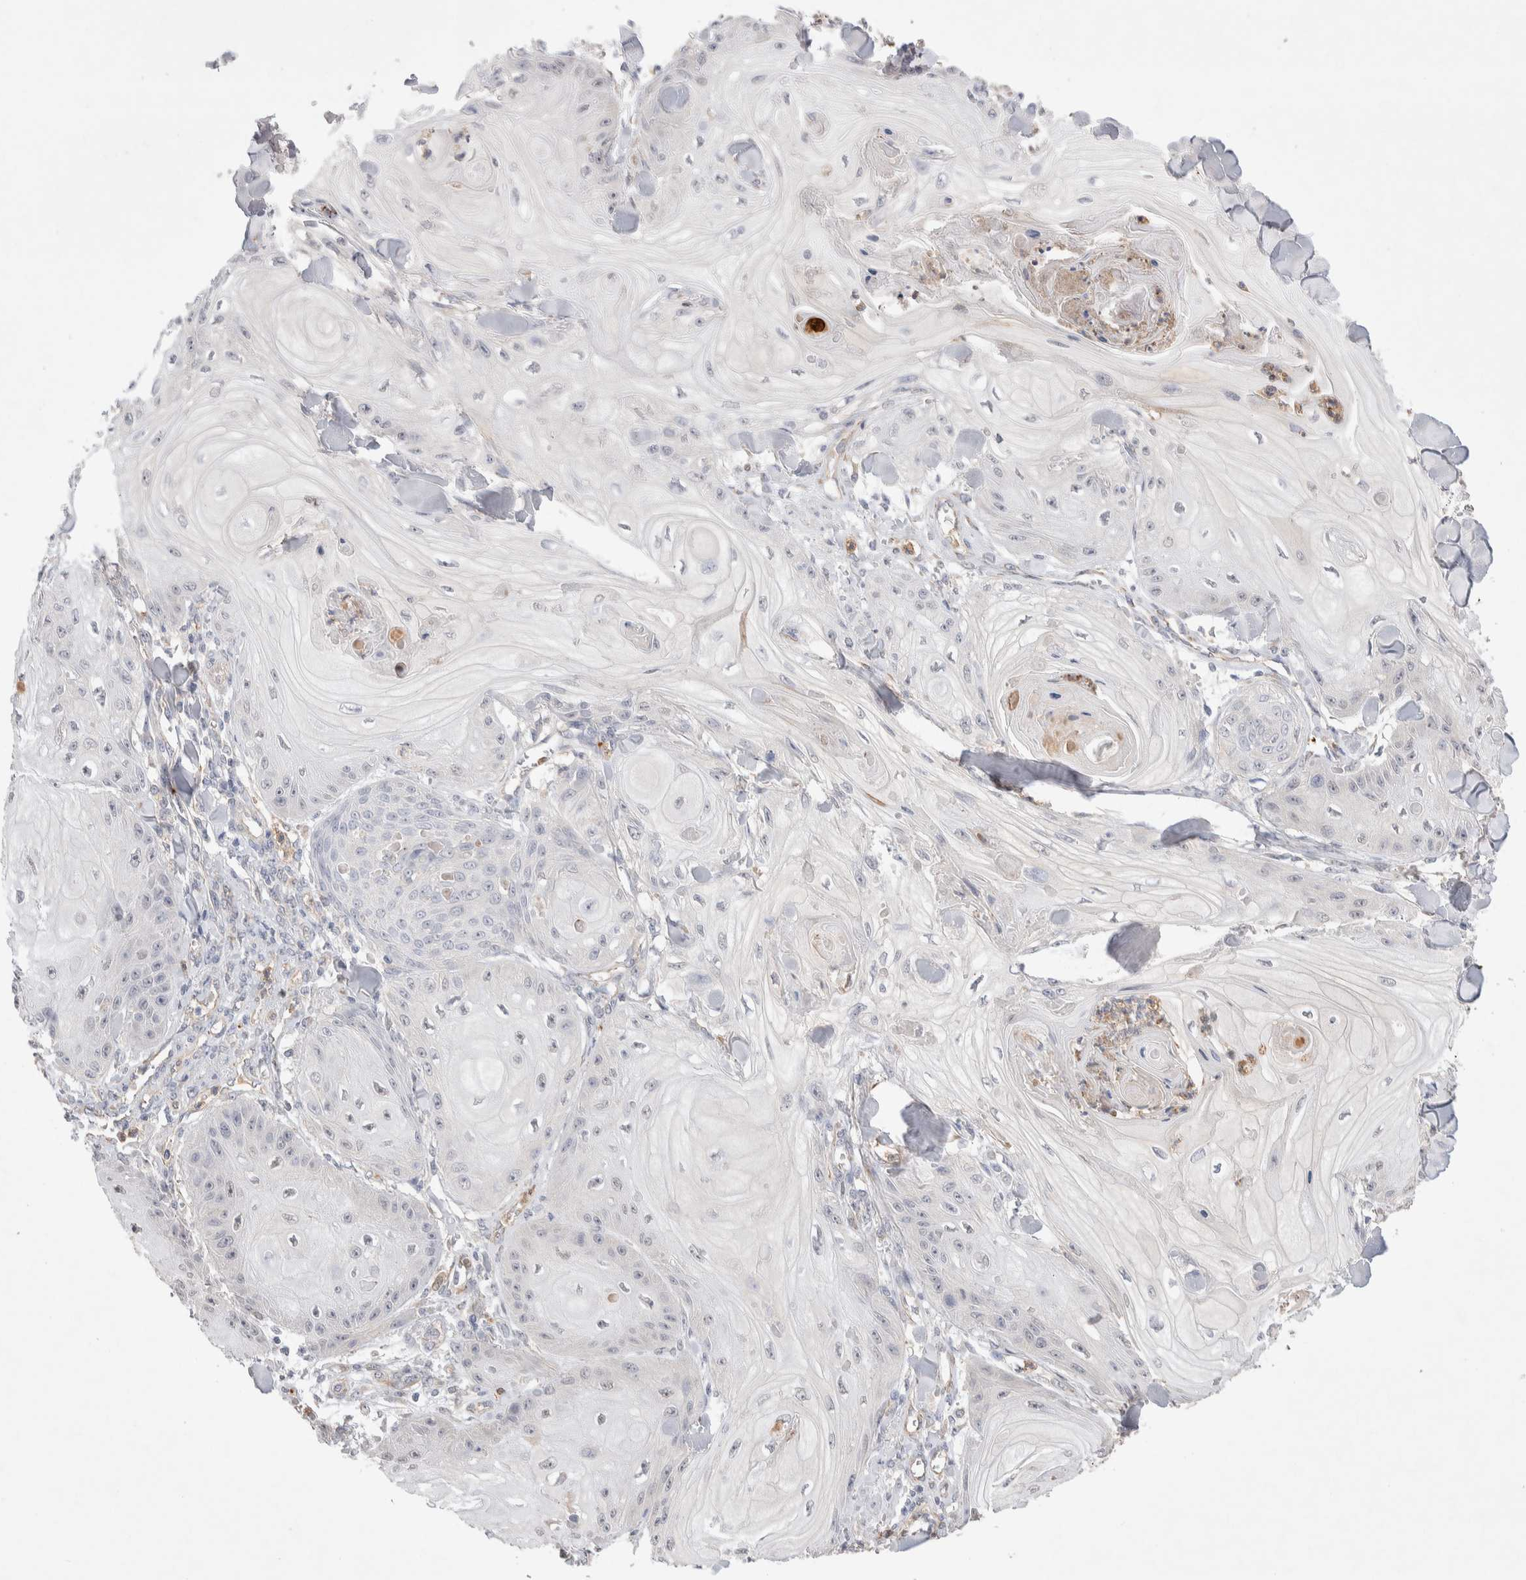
{"staining": {"intensity": "negative", "quantity": "none", "location": "none"}, "tissue": "skin cancer", "cell_type": "Tumor cells", "image_type": "cancer", "snomed": [{"axis": "morphology", "description": "Squamous cell carcinoma, NOS"}, {"axis": "topography", "description": "Skin"}], "caption": "Immunohistochemistry image of neoplastic tissue: human skin squamous cell carcinoma stained with DAB (3,3'-diaminobenzidine) demonstrates no significant protein expression in tumor cells. (DAB immunohistochemistry (IHC) visualized using brightfield microscopy, high magnification).", "gene": "FFAR2", "patient": {"sex": "male", "age": 74}}